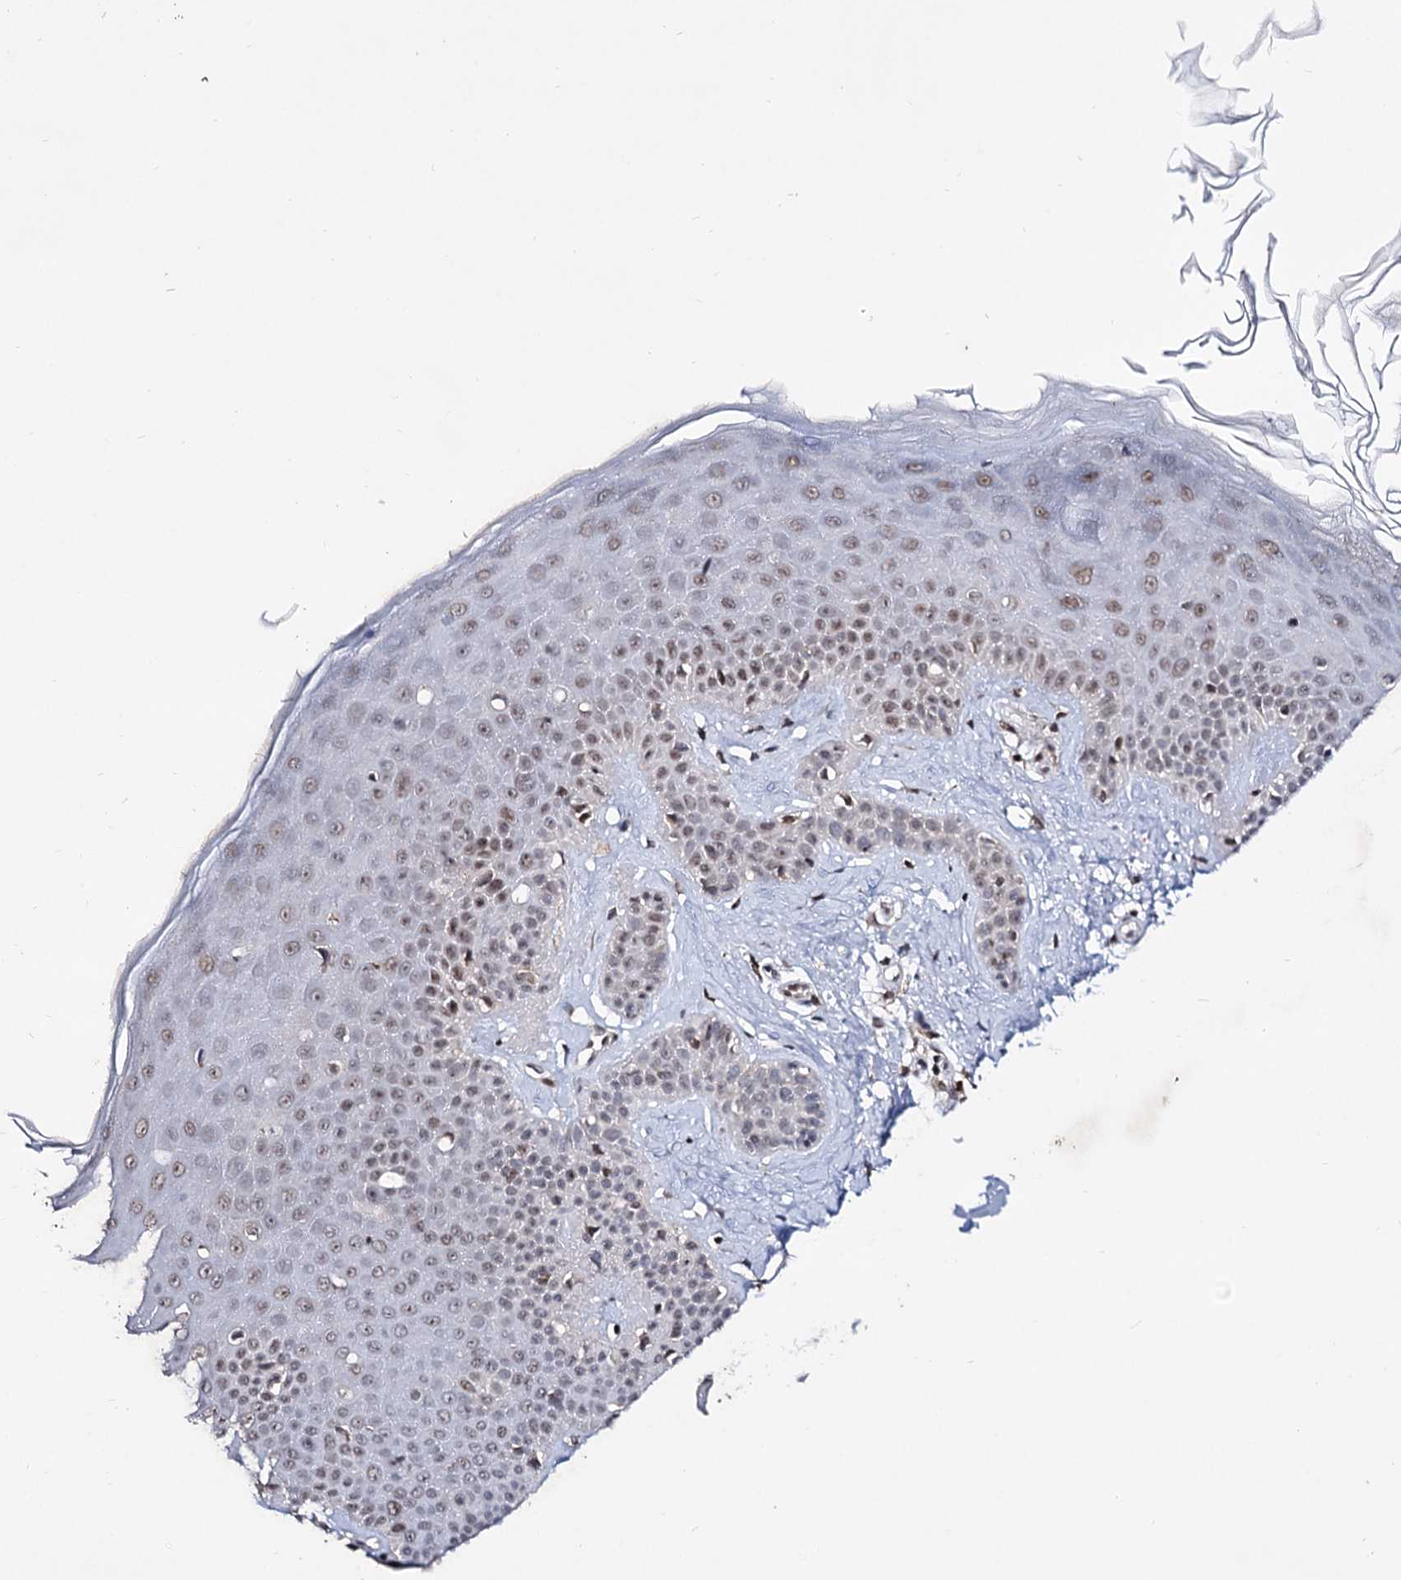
{"staining": {"intensity": "moderate", "quantity": ">75%", "location": "nuclear"}, "tissue": "skin", "cell_type": "Fibroblasts", "image_type": "normal", "snomed": [{"axis": "morphology", "description": "Normal tissue, NOS"}, {"axis": "topography", "description": "Skin"}], "caption": "A medium amount of moderate nuclear positivity is present in about >75% of fibroblasts in benign skin. (DAB (3,3'-diaminobenzidine) IHC, brown staining for protein, blue staining for nuclei).", "gene": "SMCHD1", "patient": {"sex": "female", "age": 58}}